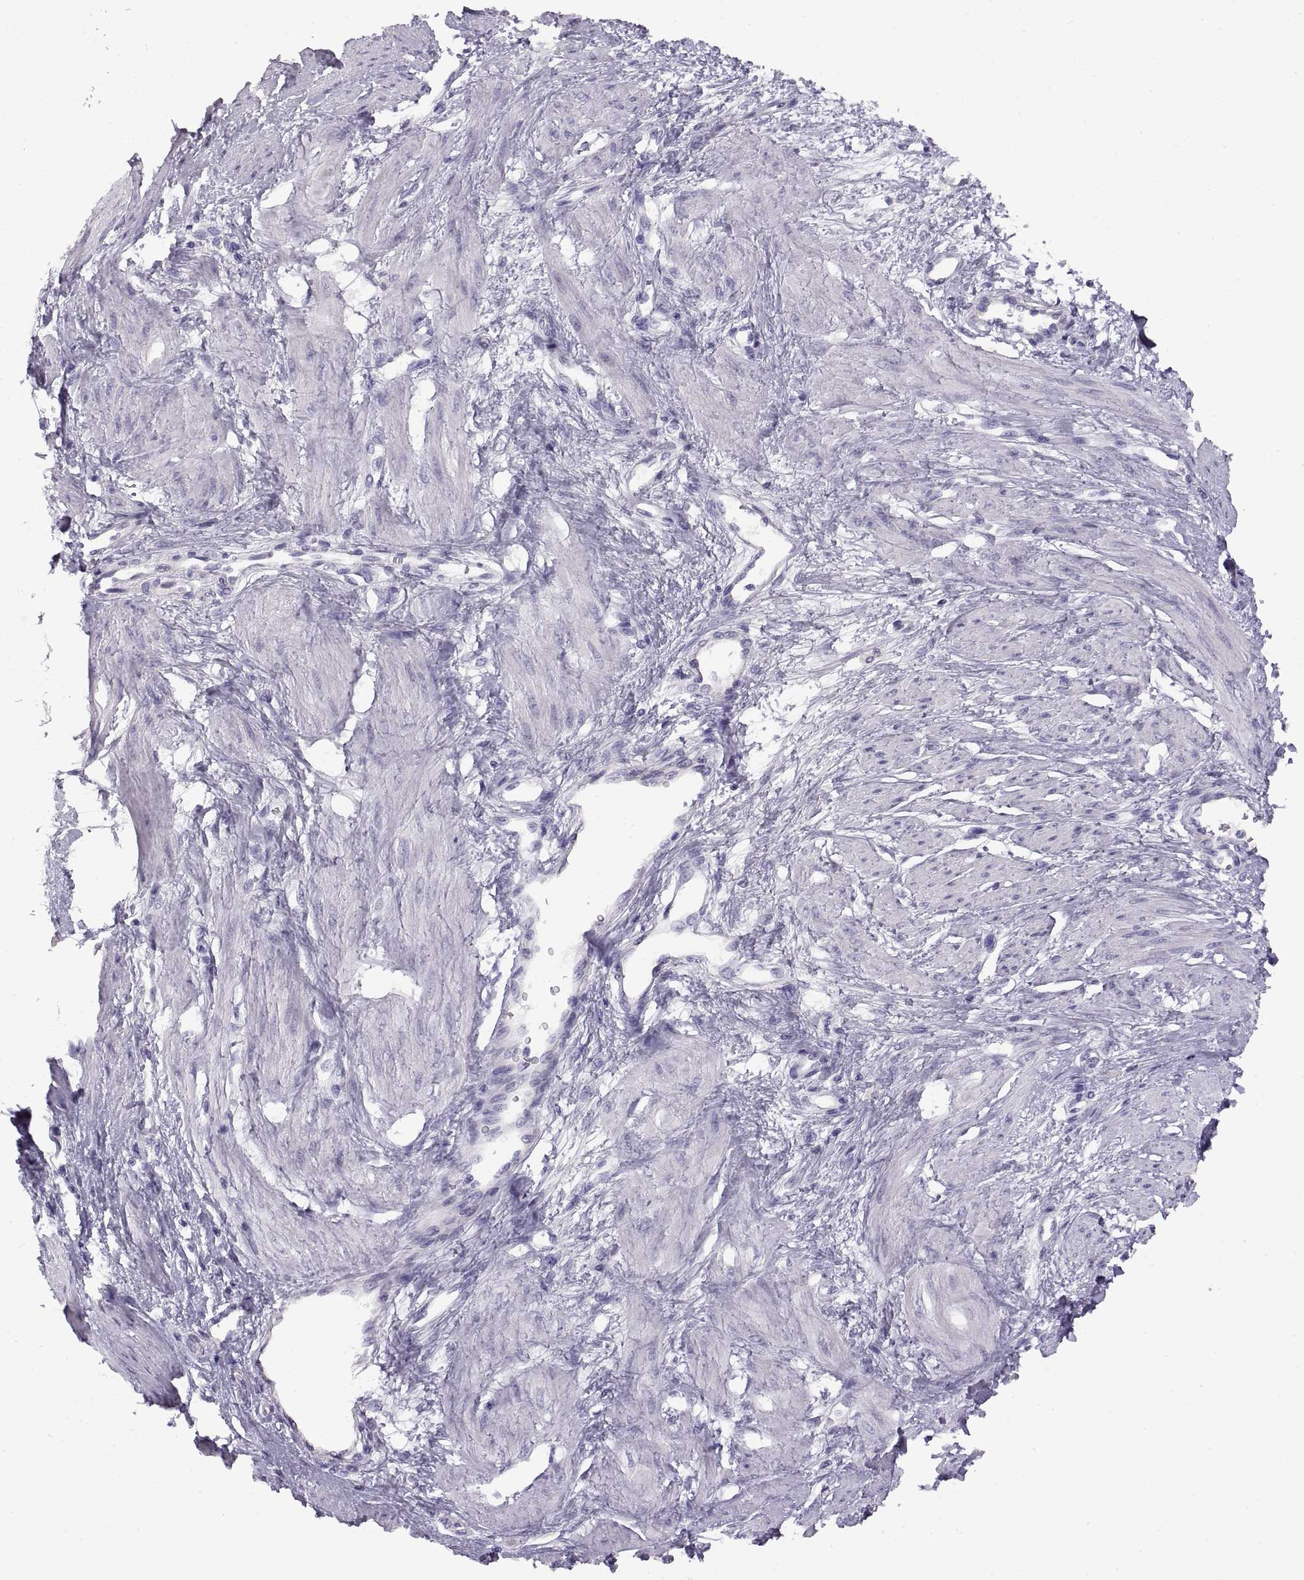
{"staining": {"intensity": "negative", "quantity": "none", "location": "none"}, "tissue": "smooth muscle", "cell_type": "Smooth muscle cells", "image_type": "normal", "snomed": [{"axis": "morphology", "description": "Normal tissue, NOS"}, {"axis": "topography", "description": "Smooth muscle"}, {"axis": "topography", "description": "Uterus"}], "caption": "IHC histopathology image of benign smooth muscle stained for a protein (brown), which shows no staining in smooth muscle cells.", "gene": "CRYBB3", "patient": {"sex": "female", "age": 39}}